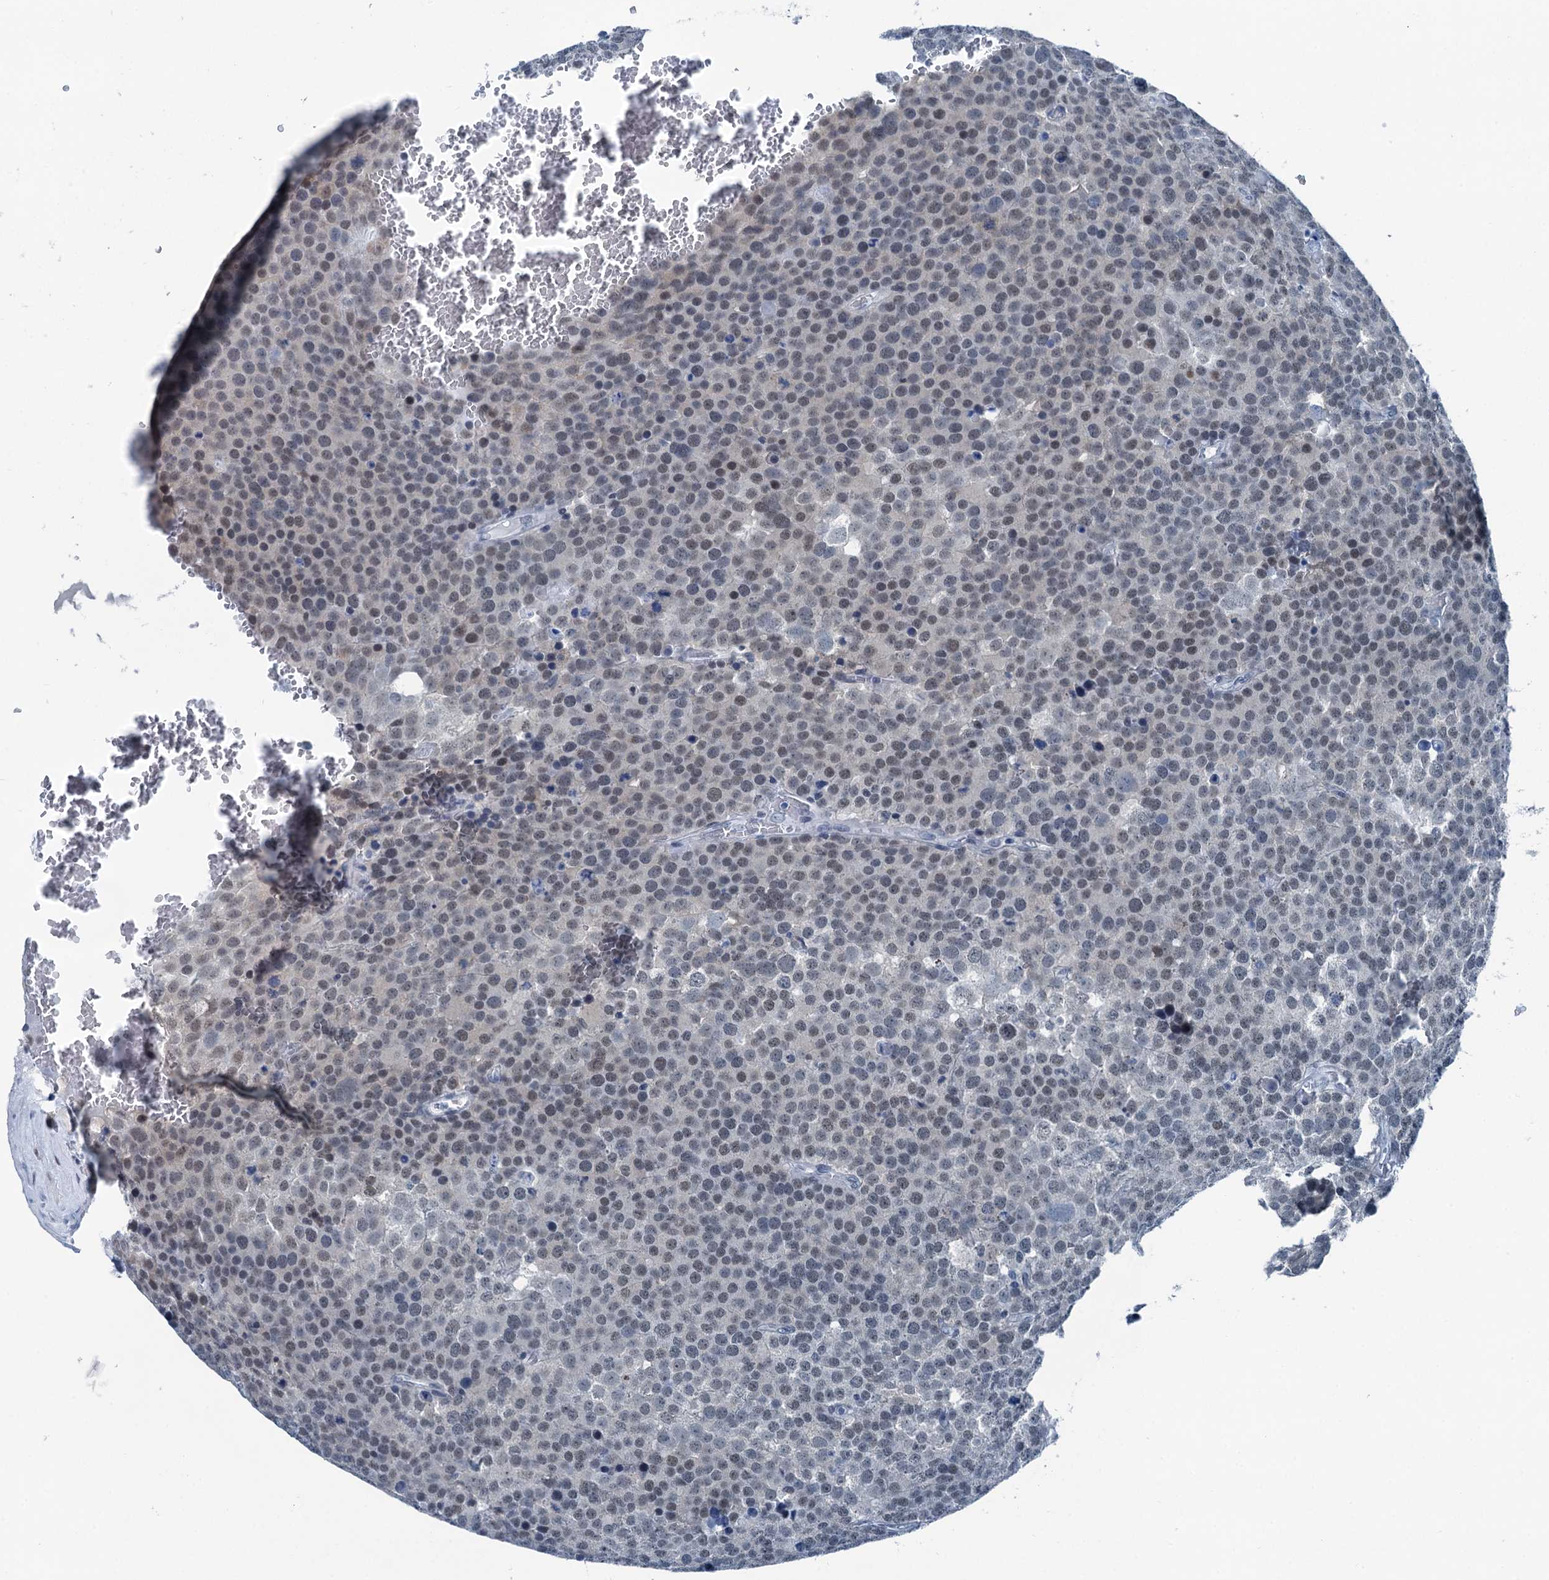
{"staining": {"intensity": "weak", "quantity": "<25%", "location": "nuclear"}, "tissue": "testis cancer", "cell_type": "Tumor cells", "image_type": "cancer", "snomed": [{"axis": "morphology", "description": "Seminoma, NOS"}, {"axis": "topography", "description": "Testis"}], "caption": "This is an IHC histopathology image of testis cancer. There is no positivity in tumor cells.", "gene": "TRPT1", "patient": {"sex": "male", "age": 71}}